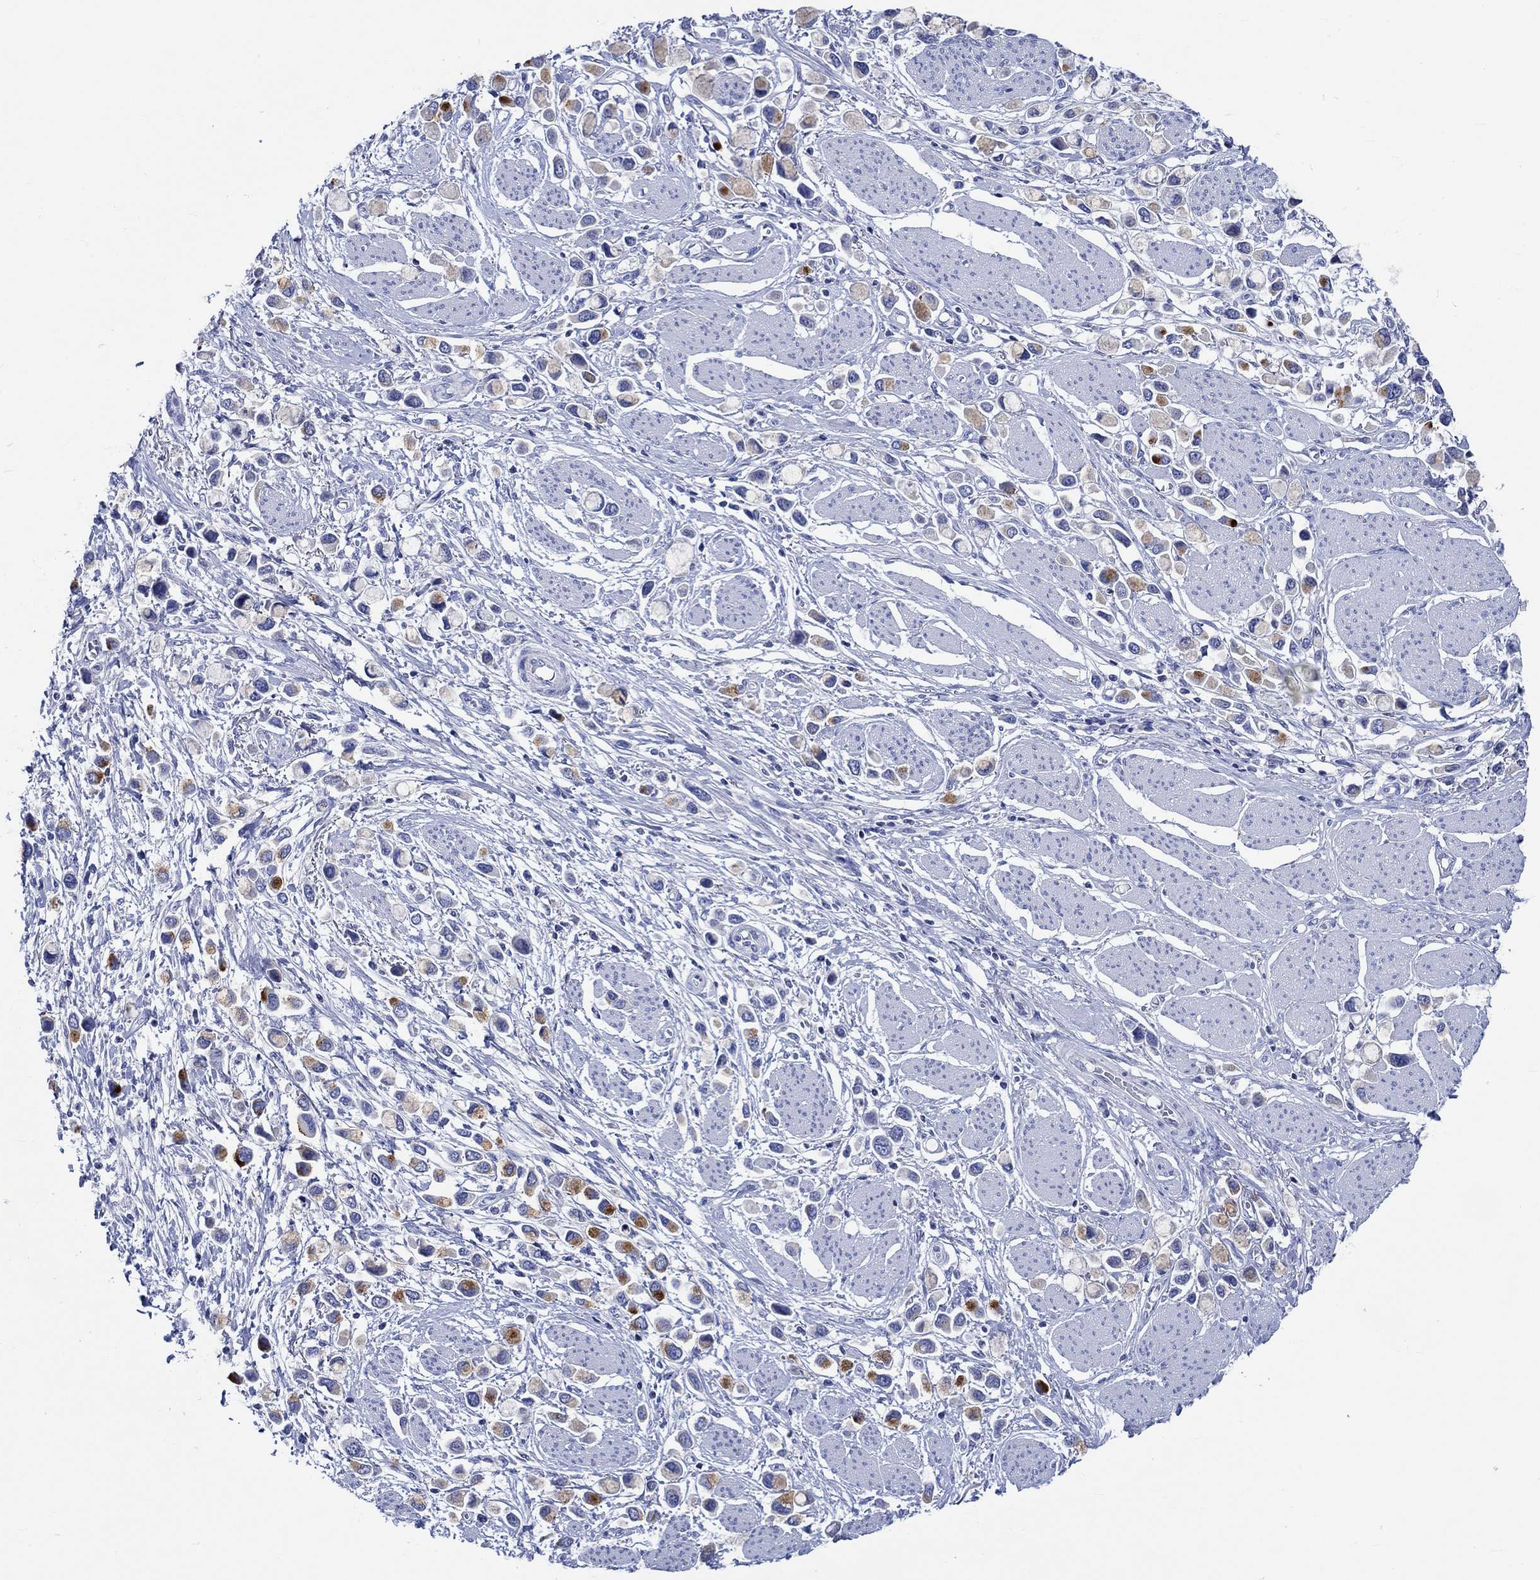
{"staining": {"intensity": "strong", "quantity": "<25%", "location": "cytoplasmic/membranous"}, "tissue": "stomach cancer", "cell_type": "Tumor cells", "image_type": "cancer", "snomed": [{"axis": "morphology", "description": "Adenocarcinoma, NOS"}, {"axis": "topography", "description": "Stomach"}], "caption": "A micrograph of stomach adenocarcinoma stained for a protein shows strong cytoplasmic/membranous brown staining in tumor cells. (DAB (3,3'-diaminobenzidine) IHC with brightfield microscopy, high magnification).", "gene": "PTPRN2", "patient": {"sex": "female", "age": 81}}